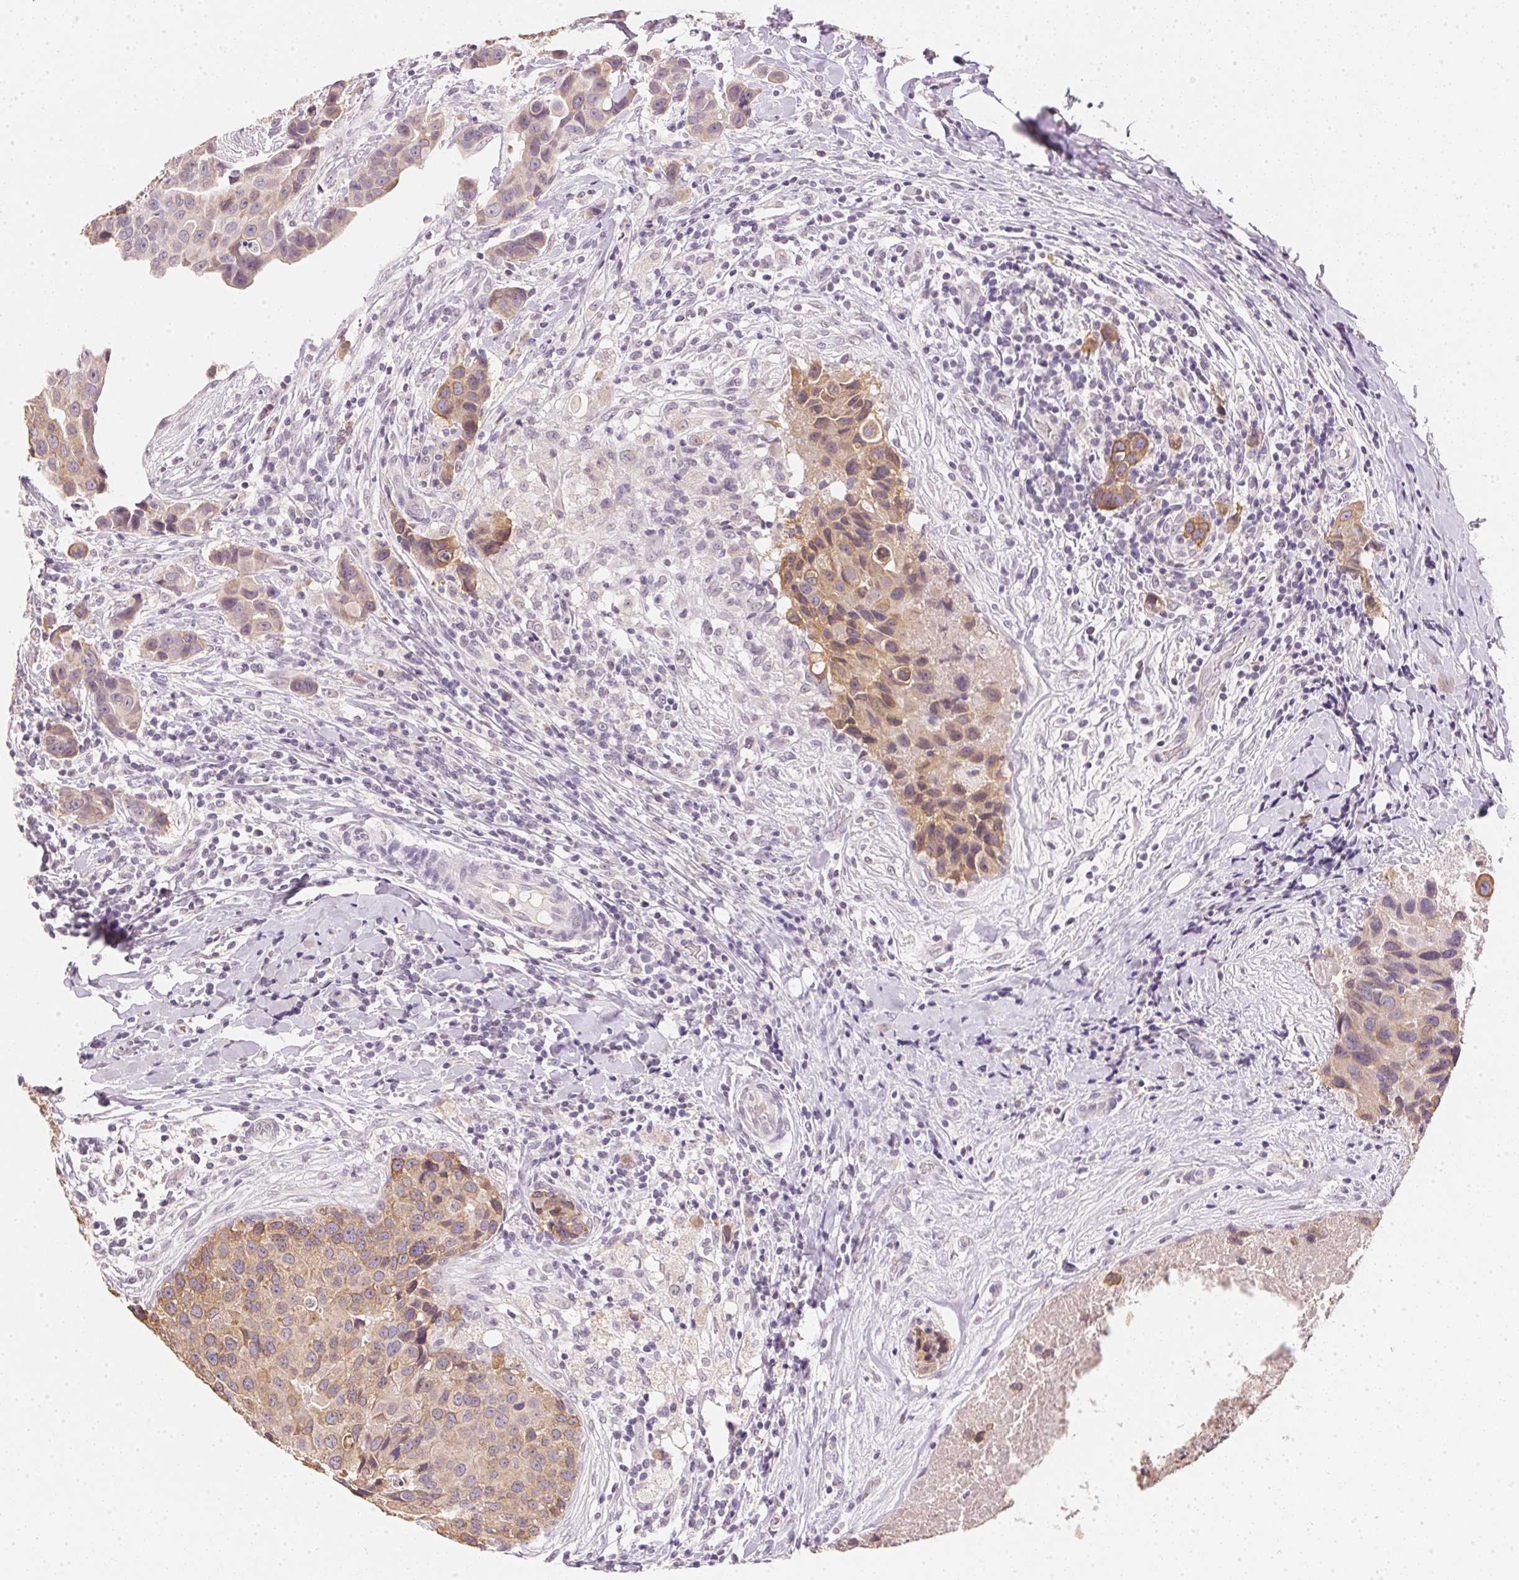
{"staining": {"intensity": "moderate", "quantity": ">75%", "location": "cytoplasmic/membranous"}, "tissue": "breast cancer", "cell_type": "Tumor cells", "image_type": "cancer", "snomed": [{"axis": "morphology", "description": "Duct carcinoma"}, {"axis": "topography", "description": "Breast"}], "caption": "Immunohistochemistry (DAB) staining of breast intraductal carcinoma demonstrates moderate cytoplasmic/membranous protein staining in about >75% of tumor cells.", "gene": "DHCR24", "patient": {"sex": "female", "age": 24}}